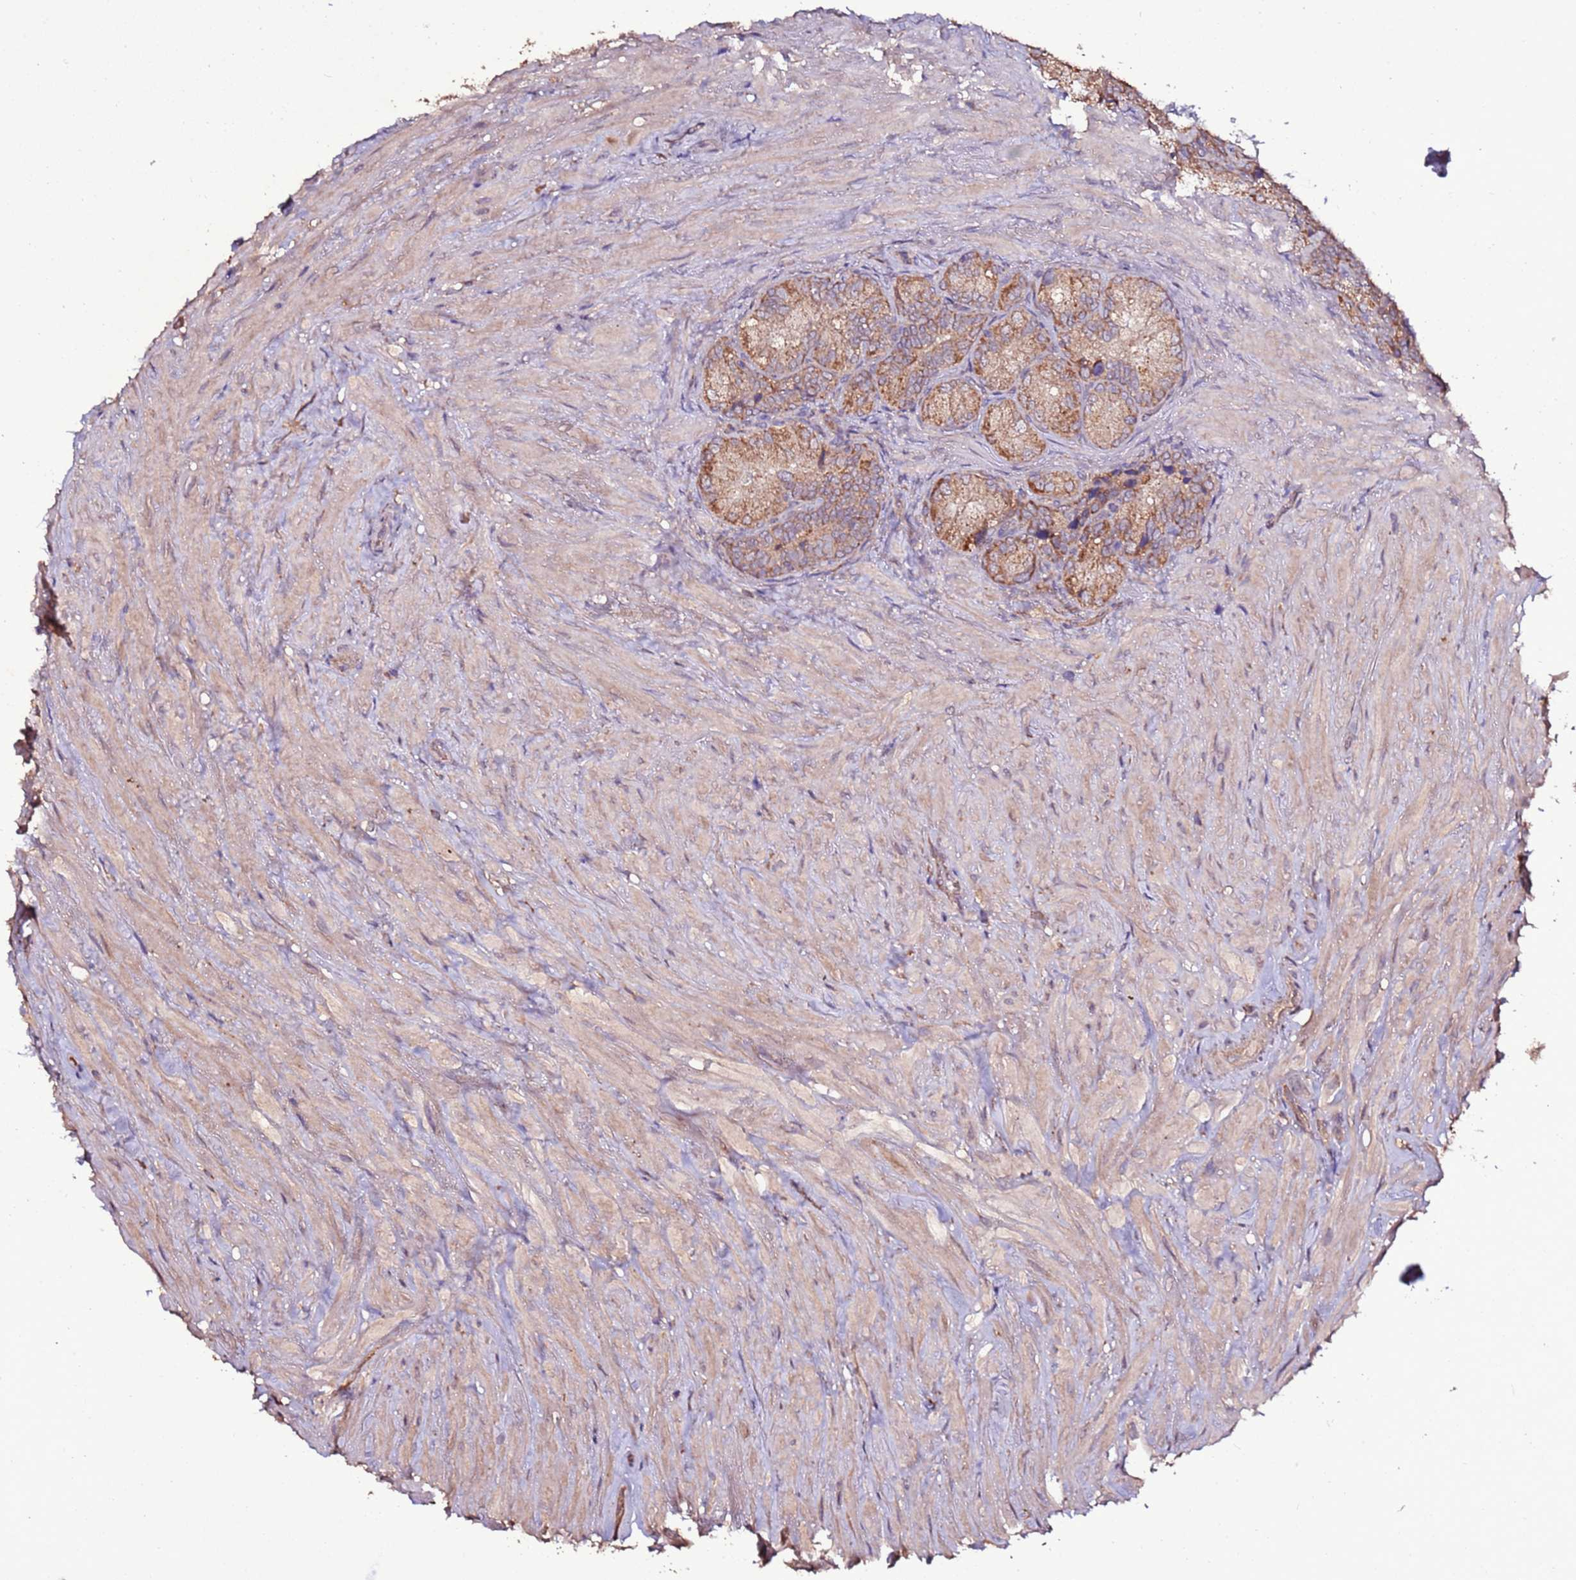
{"staining": {"intensity": "moderate", "quantity": ">75%", "location": "cytoplasmic/membranous"}, "tissue": "seminal vesicle", "cell_type": "Glandular cells", "image_type": "normal", "snomed": [{"axis": "morphology", "description": "Normal tissue, NOS"}, {"axis": "topography", "description": "Seminal veicle"}], "caption": "DAB immunohistochemical staining of normal seminal vesicle demonstrates moderate cytoplasmic/membranous protein positivity in about >75% of glandular cells.", "gene": "RPS15A", "patient": {"sex": "male", "age": 62}}